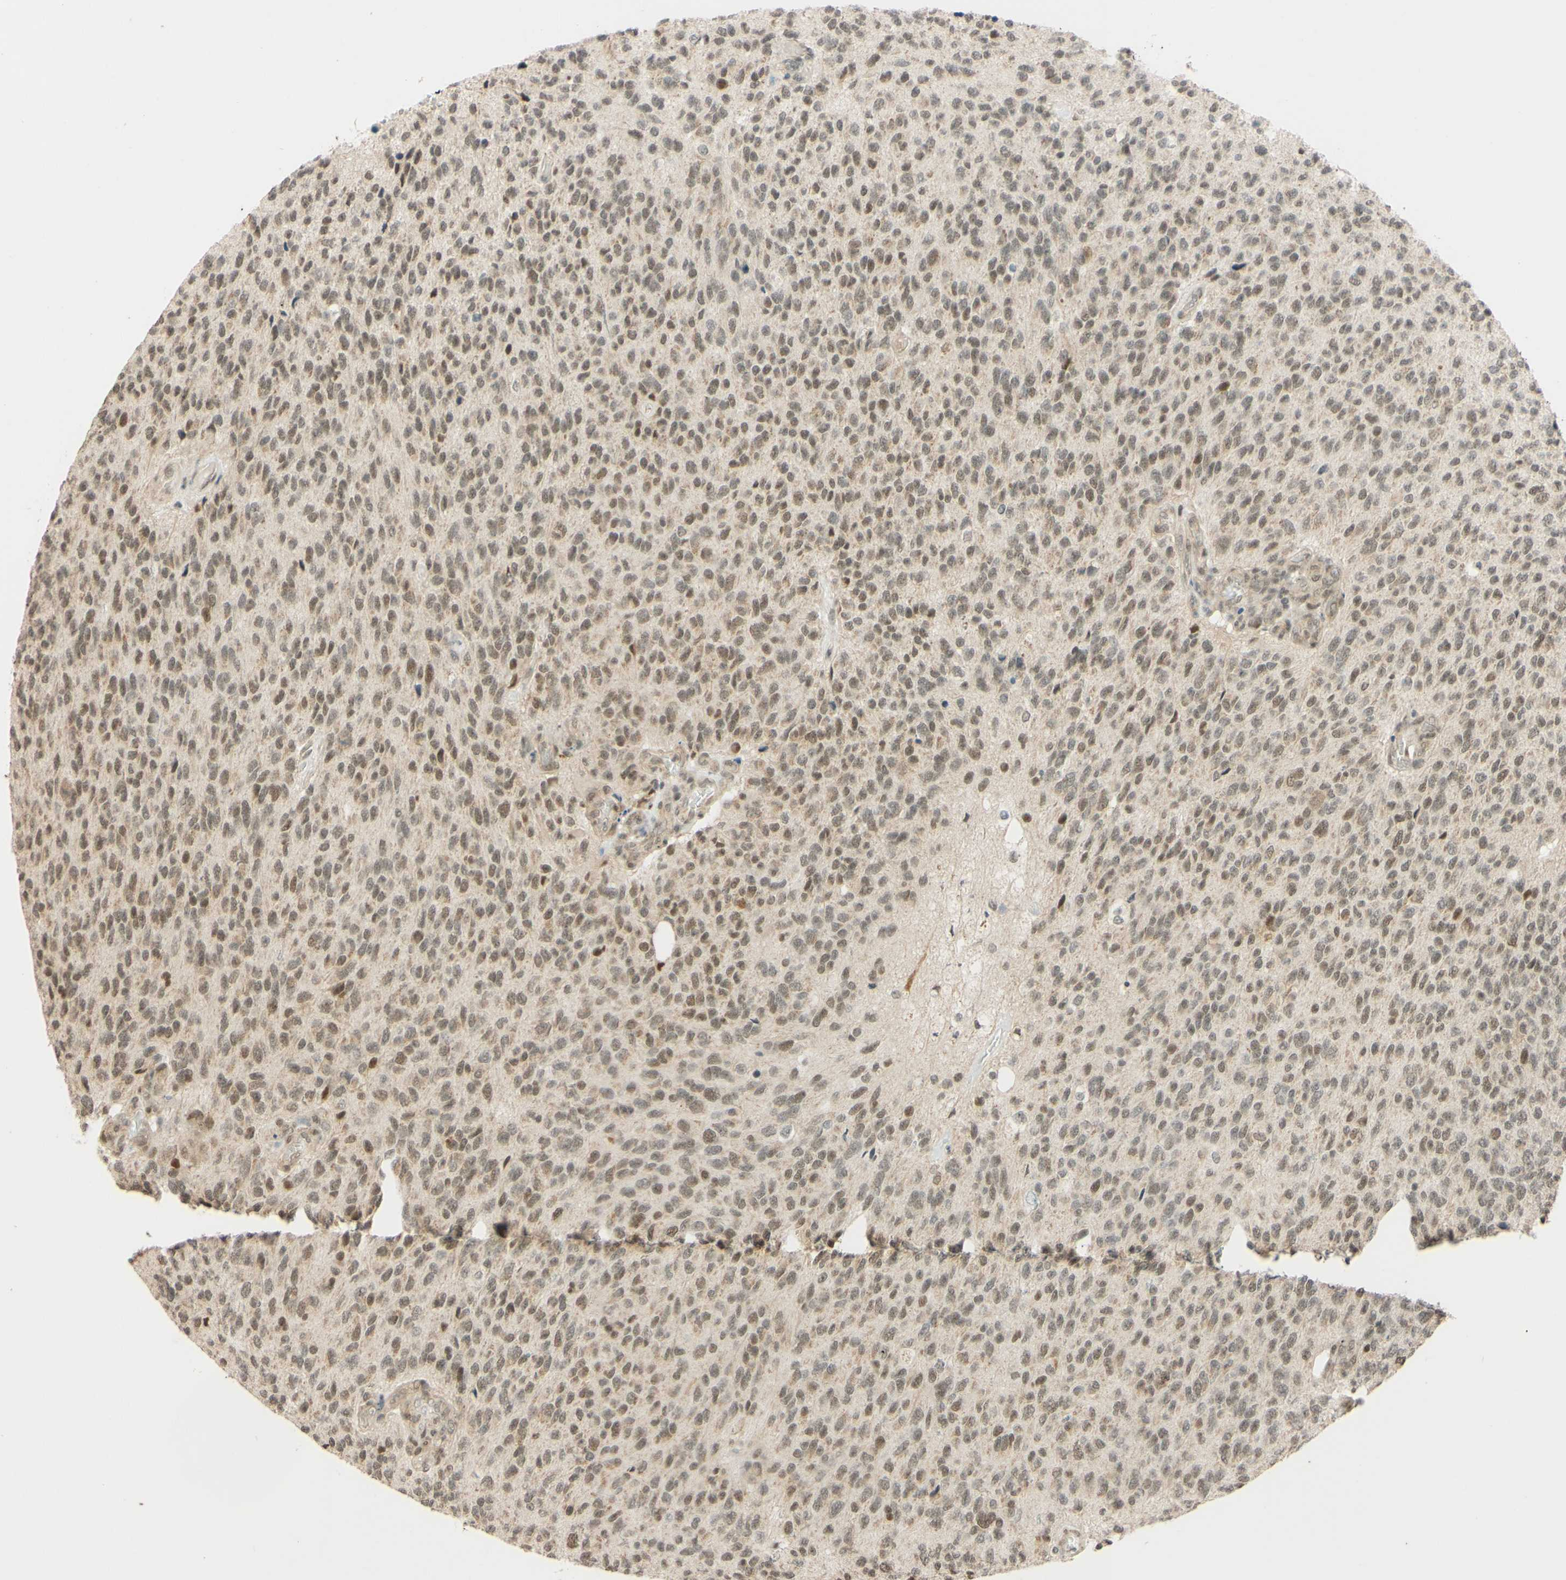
{"staining": {"intensity": "moderate", "quantity": ">75%", "location": "nuclear"}, "tissue": "glioma", "cell_type": "Tumor cells", "image_type": "cancer", "snomed": [{"axis": "morphology", "description": "Glioma, malignant, High grade"}, {"axis": "topography", "description": "pancreas cauda"}], "caption": "Immunohistochemistry of human glioma demonstrates medium levels of moderate nuclear staining in approximately >75% of tumor cells. The staining was performed using DAB (3,3'-diaminobenzidine) to visualize the protein expression in brown, while the nuclei were stained in blue with hematoxylin (Magnification: 20x).", "gene": "SMARCB1", "patient": {"sex": "male", "age": 60}}